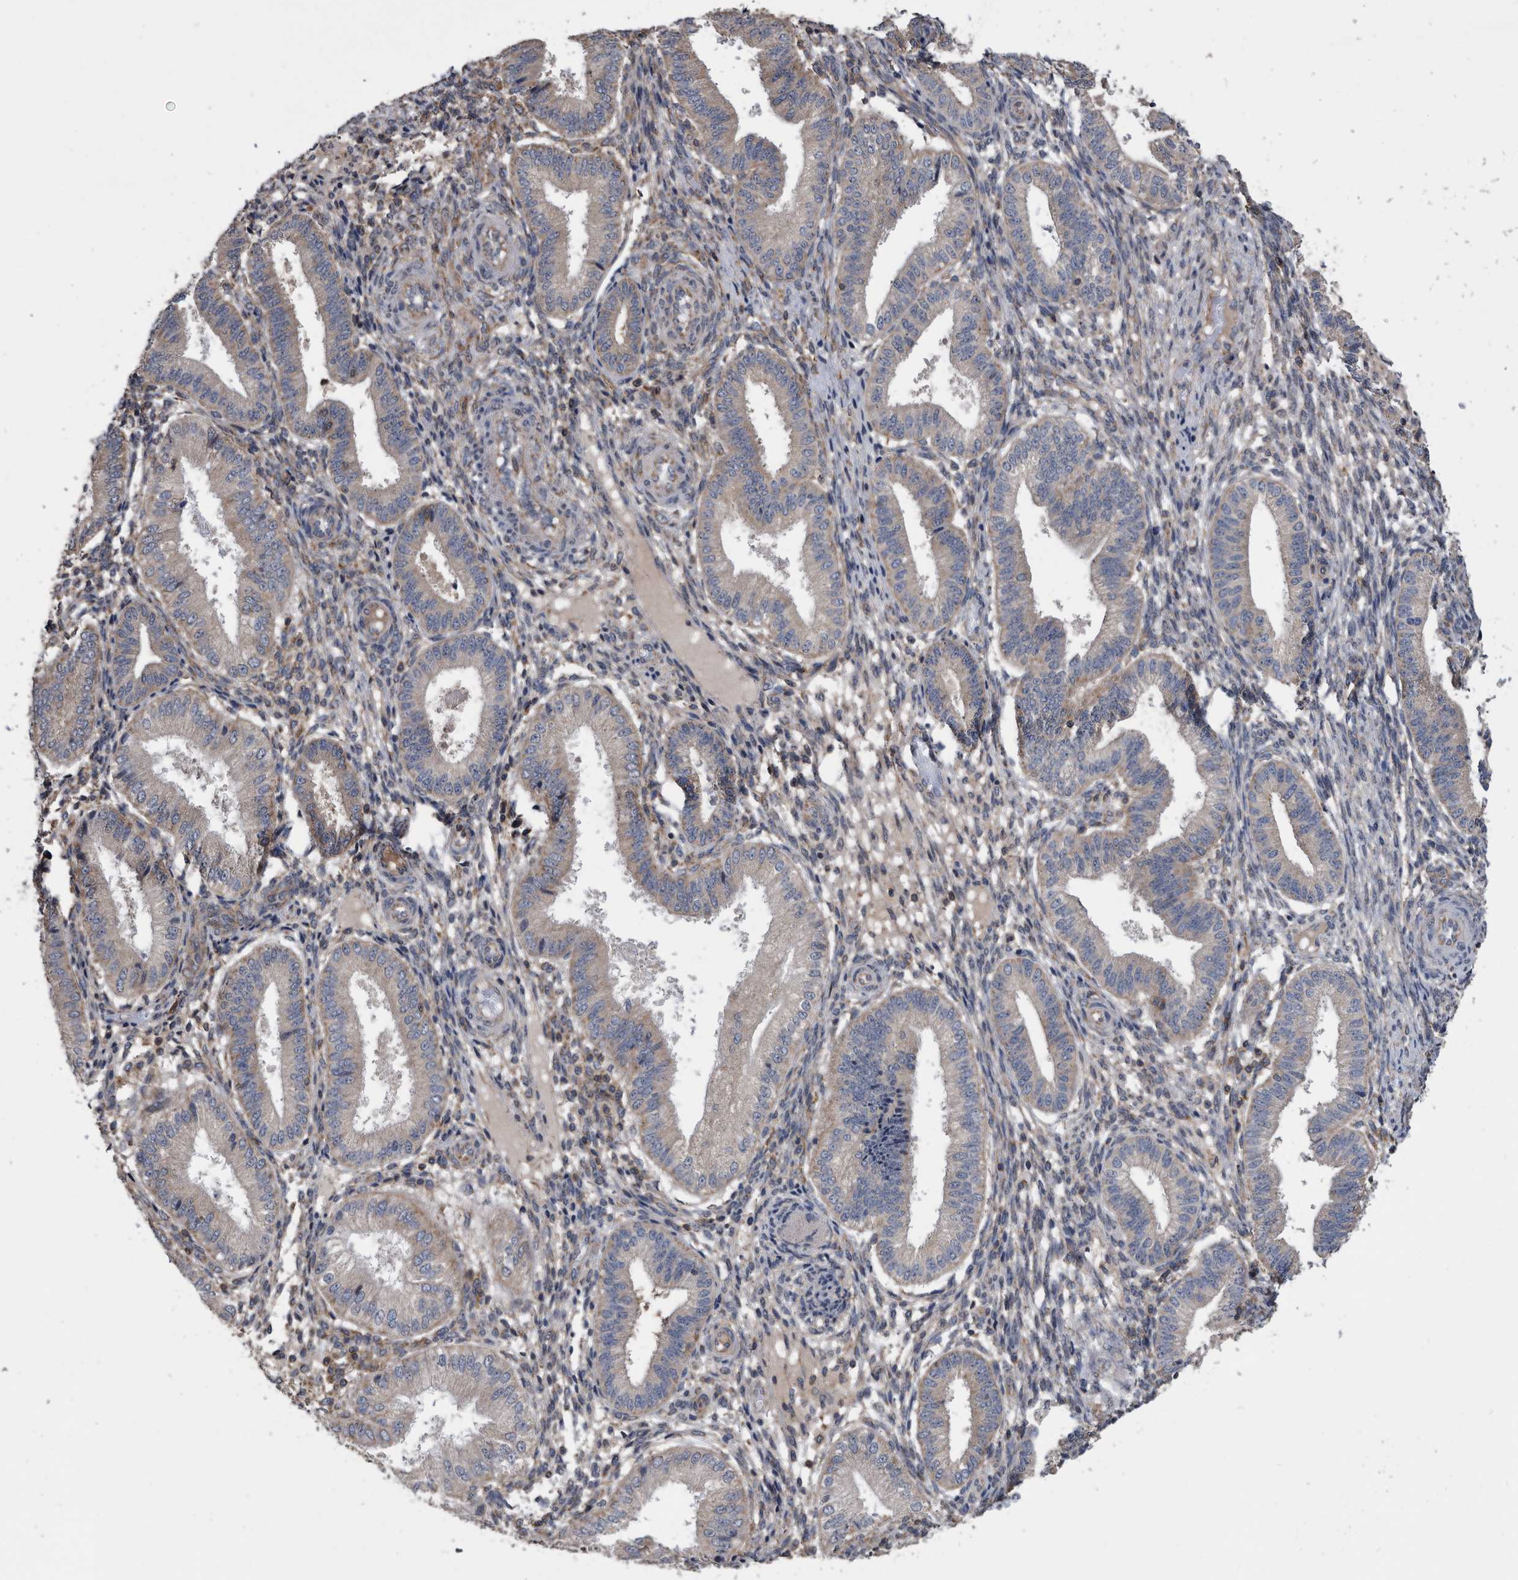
{"staining": {"intensity": "weak", "quantity": ">75%", "location": "cytoplasmic/membranous"}, "tissue": "endometrium", "cell_type": "Cells in endometrial stroma", "image_type": "normal", "snomed": [{"axis": "morphology", "description": "Normal tissue, NOS"}, {"axis": "topography", "description": "Endometrium"}], "caption": "Approximately >75% of cells in endometrial stroma in unremarkable human endometrium reveal weak cytoplasmic/membranous protein expression as visualized by brown immunohistochemical staining.", "gene": "NRBP1", "patient": {"sex": "female", "age": 39}}